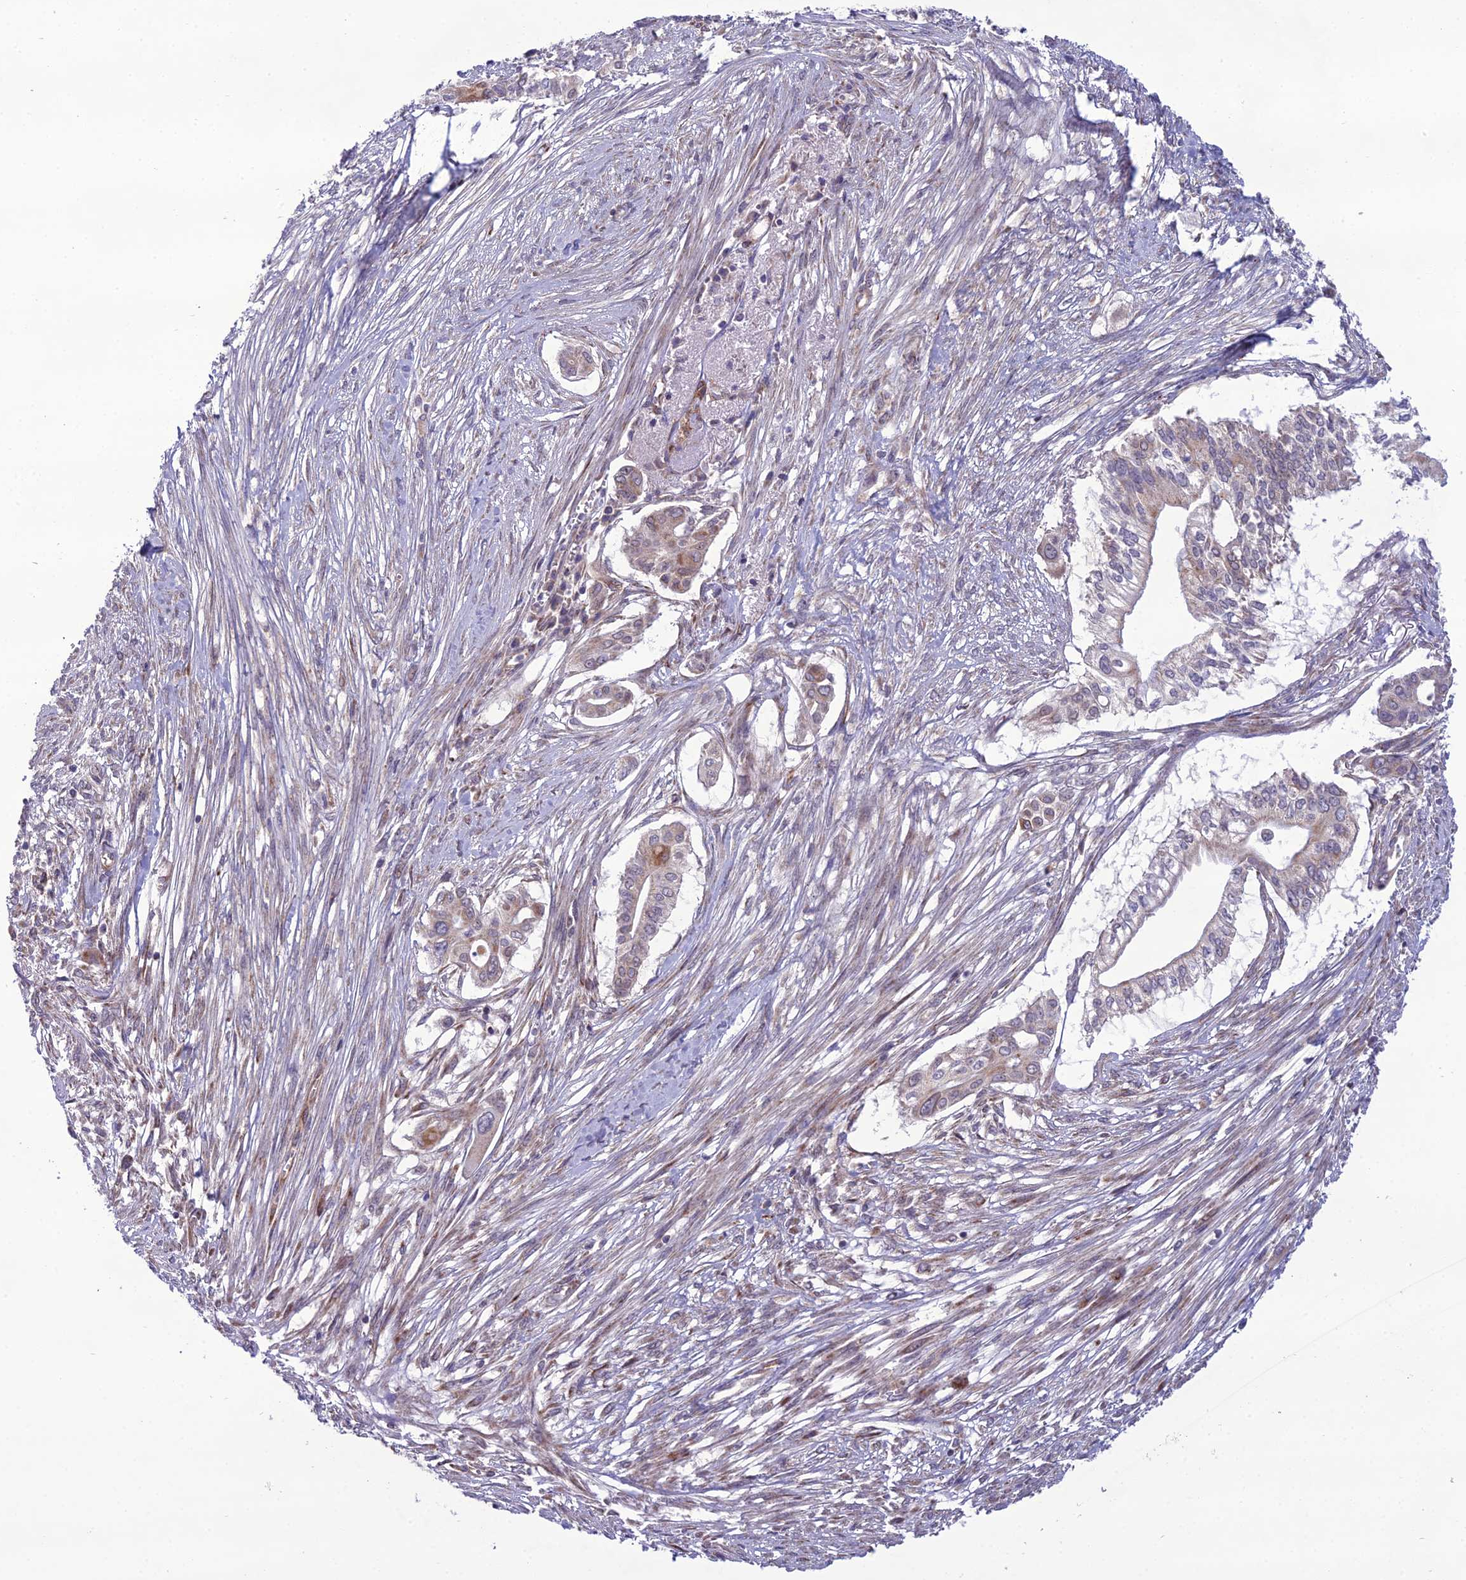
{"staining": {"intensity": "moderate", "quantity": "25%-75%", "location": "cytoplasmic/membranous"}, "tissue": "pancreatic cancer", "cell_type": "Tumor cells", "image_type": "cancer", "snomed": [{"axis": "morphology", "description": "Adenocarcinoma, NOS"}, {"axis": "topography", "description": "Pancreas"}], "caption": "Pancreatic cancer (adenocarcinoma) stained for a protein shows moderate cytoplasmic/membranous positivity in tumor cells. (IHC, brightfield microscopy, high magnification).", "gene": "NODAL", "patient": {"sex": "male", "age": 68}}